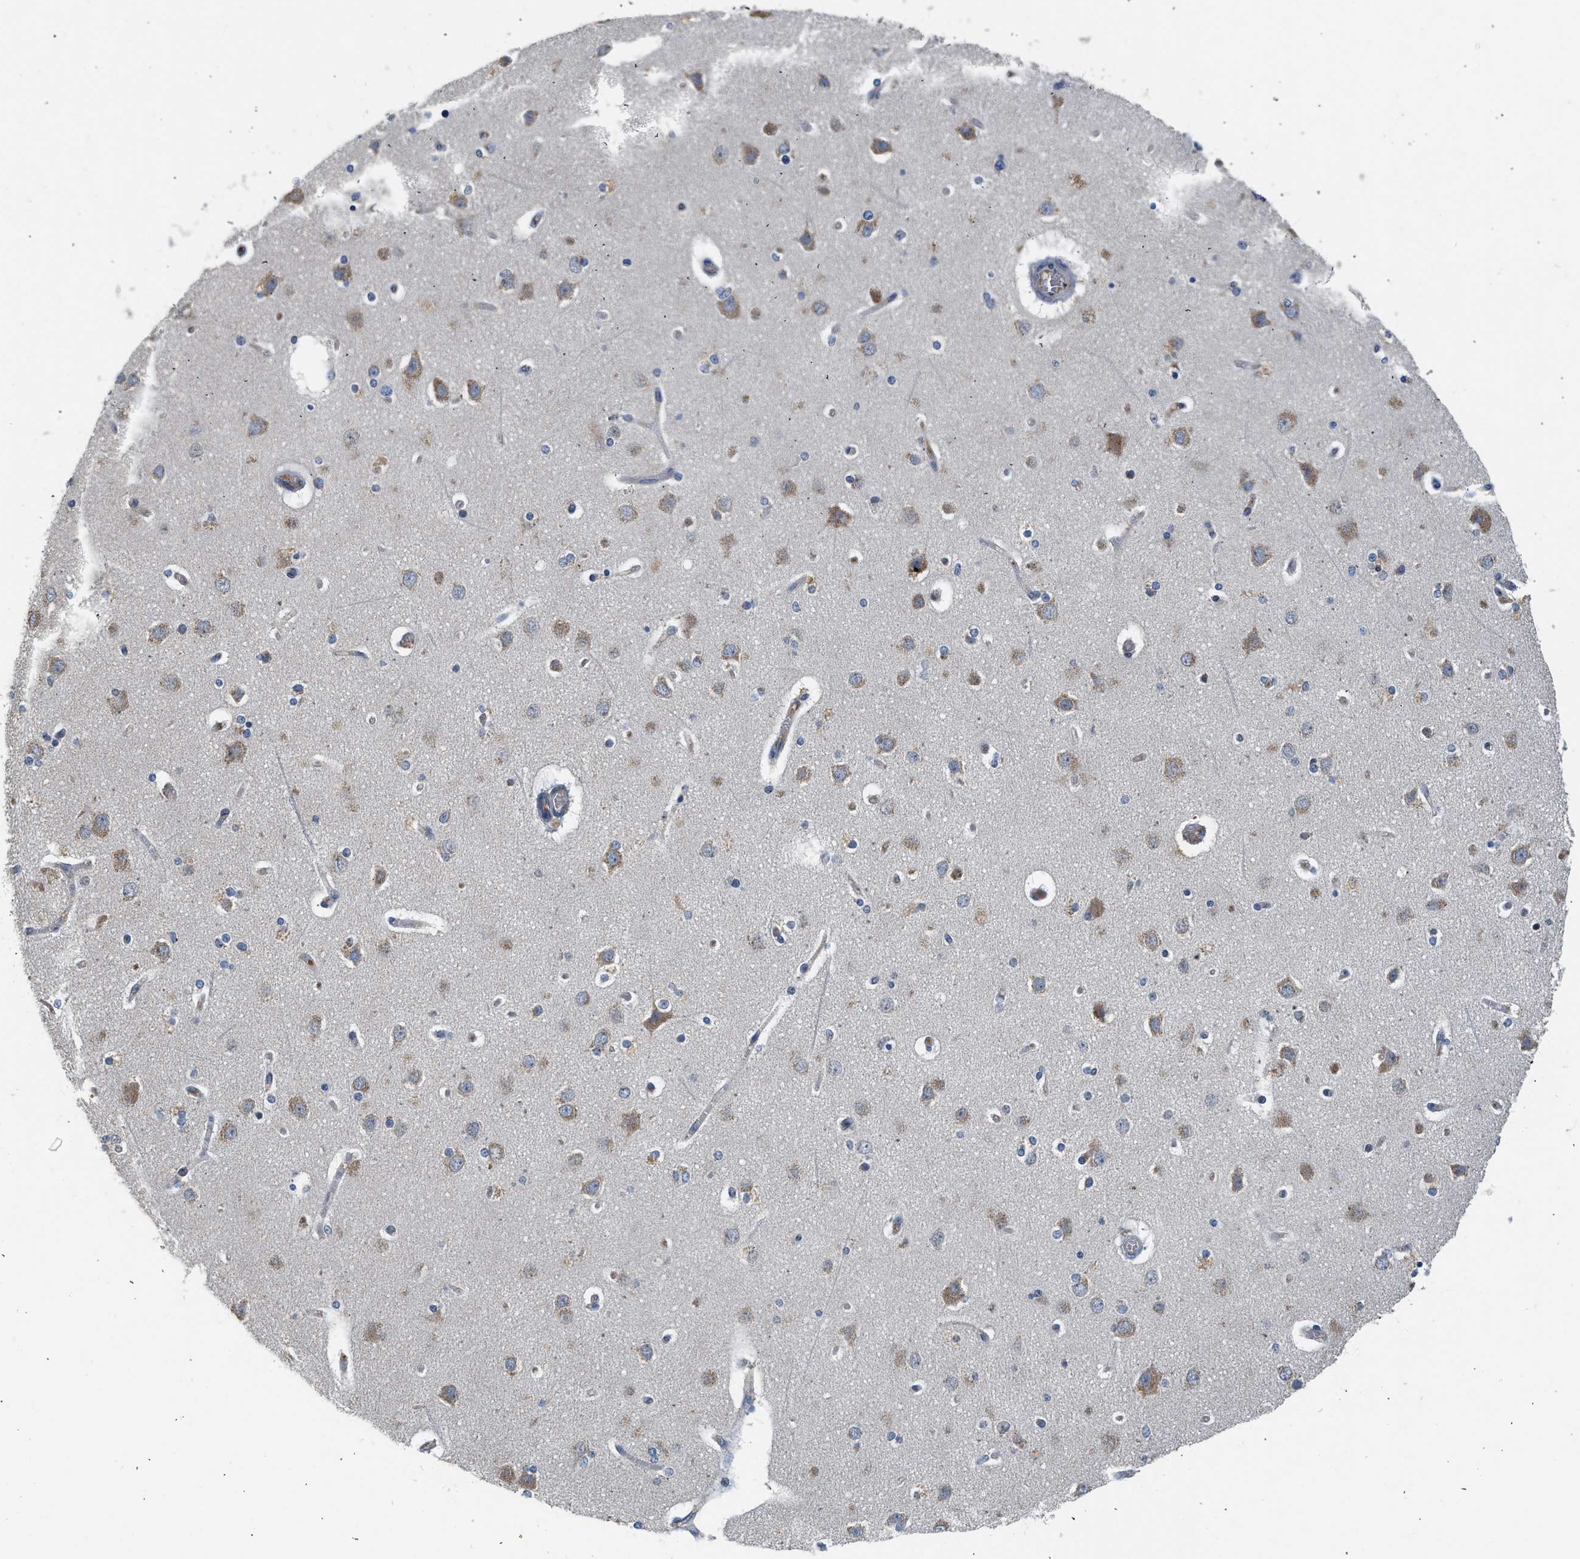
{"staining": {"intensity": "negative", "quantity": "none", "location": "none"}, "tissue": "cerebral cortex", "cell_type": "Endothelial cells", "image_type": "normal", "snomed": [{"axis": "morphology", "description": "Normal tissue, NOS"}, {"axis": "topography", "description": "Cerebral cortex"}], "caption": "Immunohistochemistry (IHC) of unremarkable cerebral cortex shows no staining in endothelial cells.", "gene": "PIM1", "patient": {"sex": "female", "age": 54}}